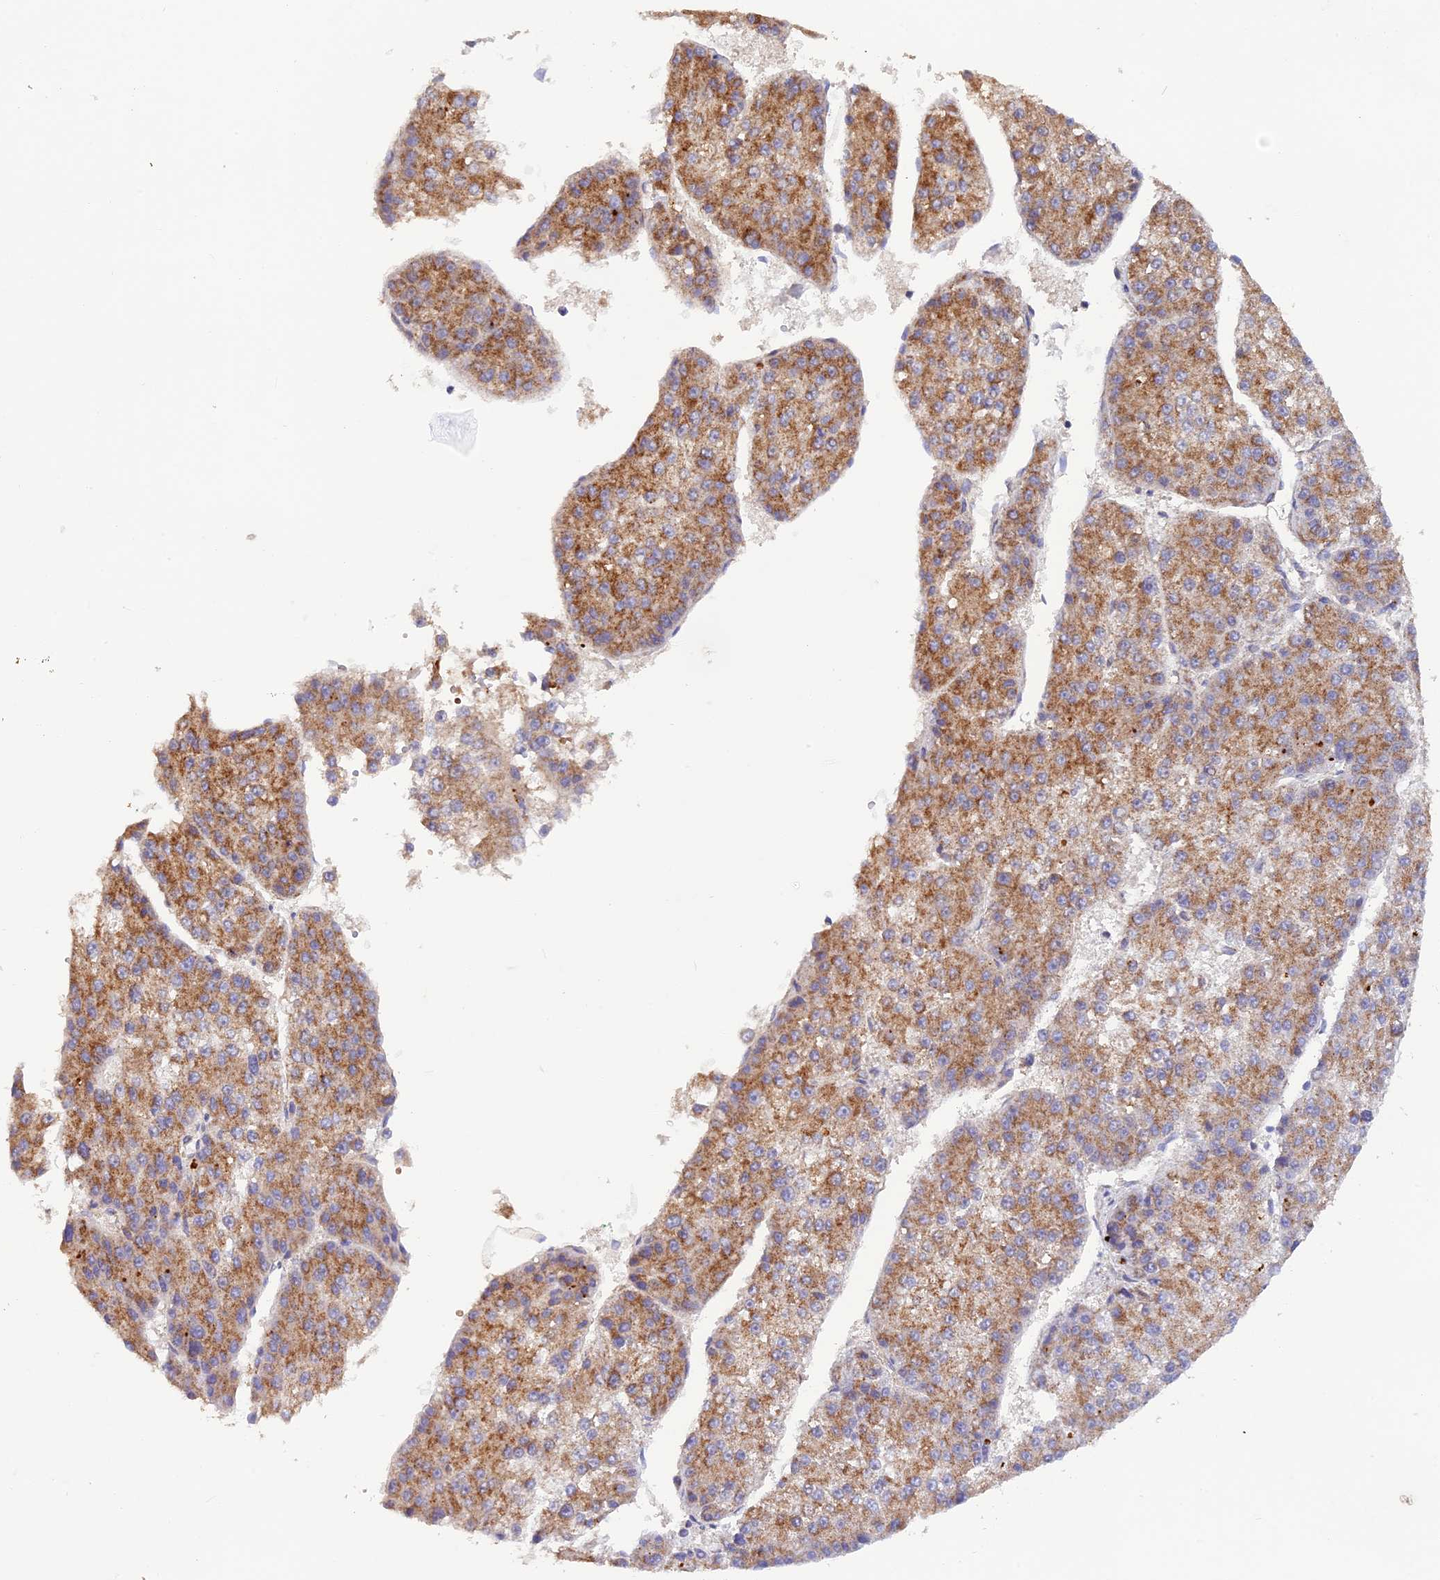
{"staining": {"intensity": "moderate", "quantity": ">75%", "location": "cytoplasmic/membranous"}, "tissue": "liver cancer", "cell_type": "Tumor cells", "image_type": "cancer", "snomed": [{"axis": "morphology", "description": "Carcinoma, Hepatocellular, NOS"}, {"axis": "topography", "description": "Liver"}], "caption": "Protein analysis of hepatocellular carcinoma (liver) tissue demonstrates moderate cytoplasmic/membranous staining in about >75% of tumor cells. The staining was performed using DAB, with brown indicating positive protein expression. Nuclei are stained blue with hematoxylin.", "gene": "DUS3L", "patient": {"sex": "female", "age": 73}}